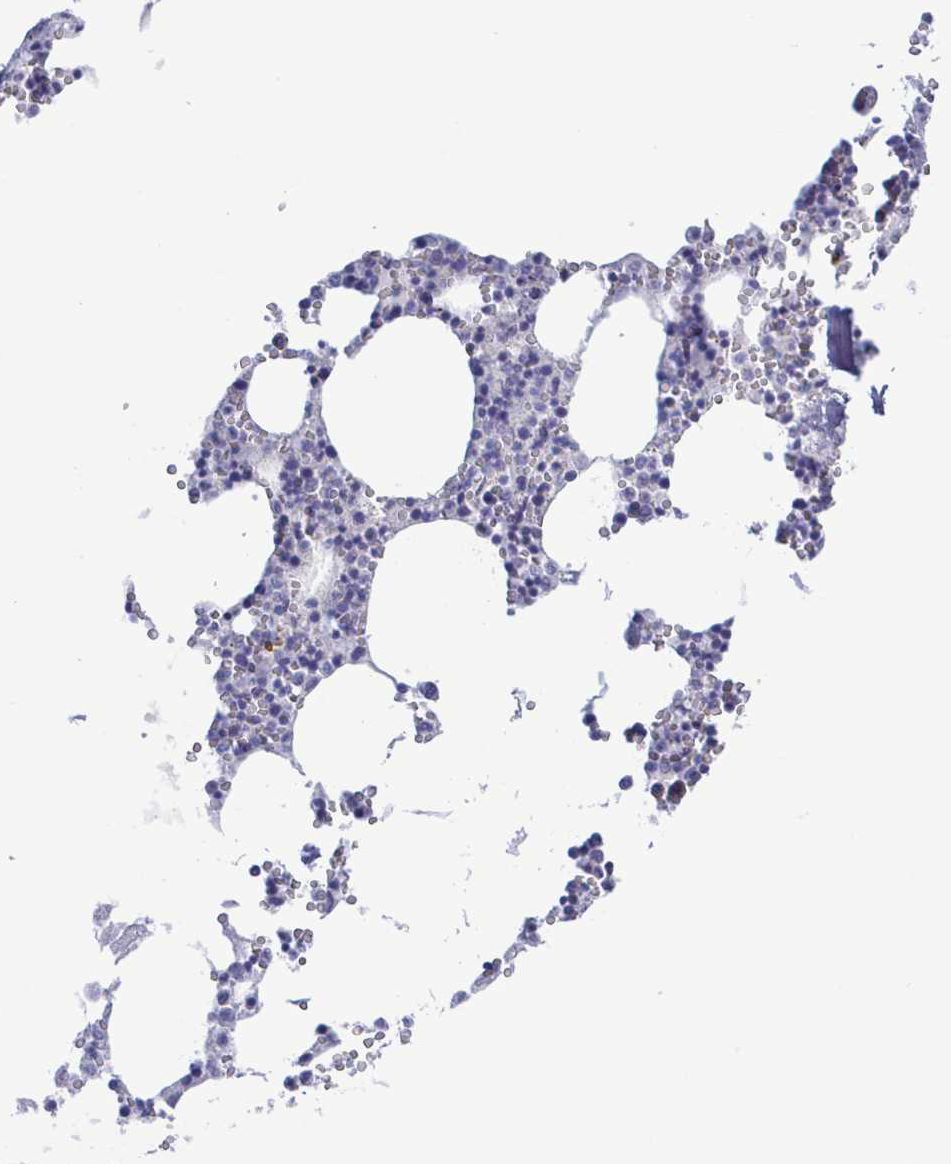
{"staining": {"intensity": "negative", "quantity": "none", "location": "none"}, "tissue": "bone marrow", "cell_type": "Hematopoietic cells", "image_type": "normal", "snomed": [{"axis": "morphology", "description": "Normal tissue, NOS"}, {"axis": "topography", "description": "Bone marrow"}], "caption": "An image of bone marrow stained for a protein reveals no brown staining in hematopoietic cells. (Stains: DAB IHC with hematoxylin counter stain, Microscopy: brightfield microscopy at high magnification).", "gene": "TEX12", "patient": {"sex": "male", "age": 54}}